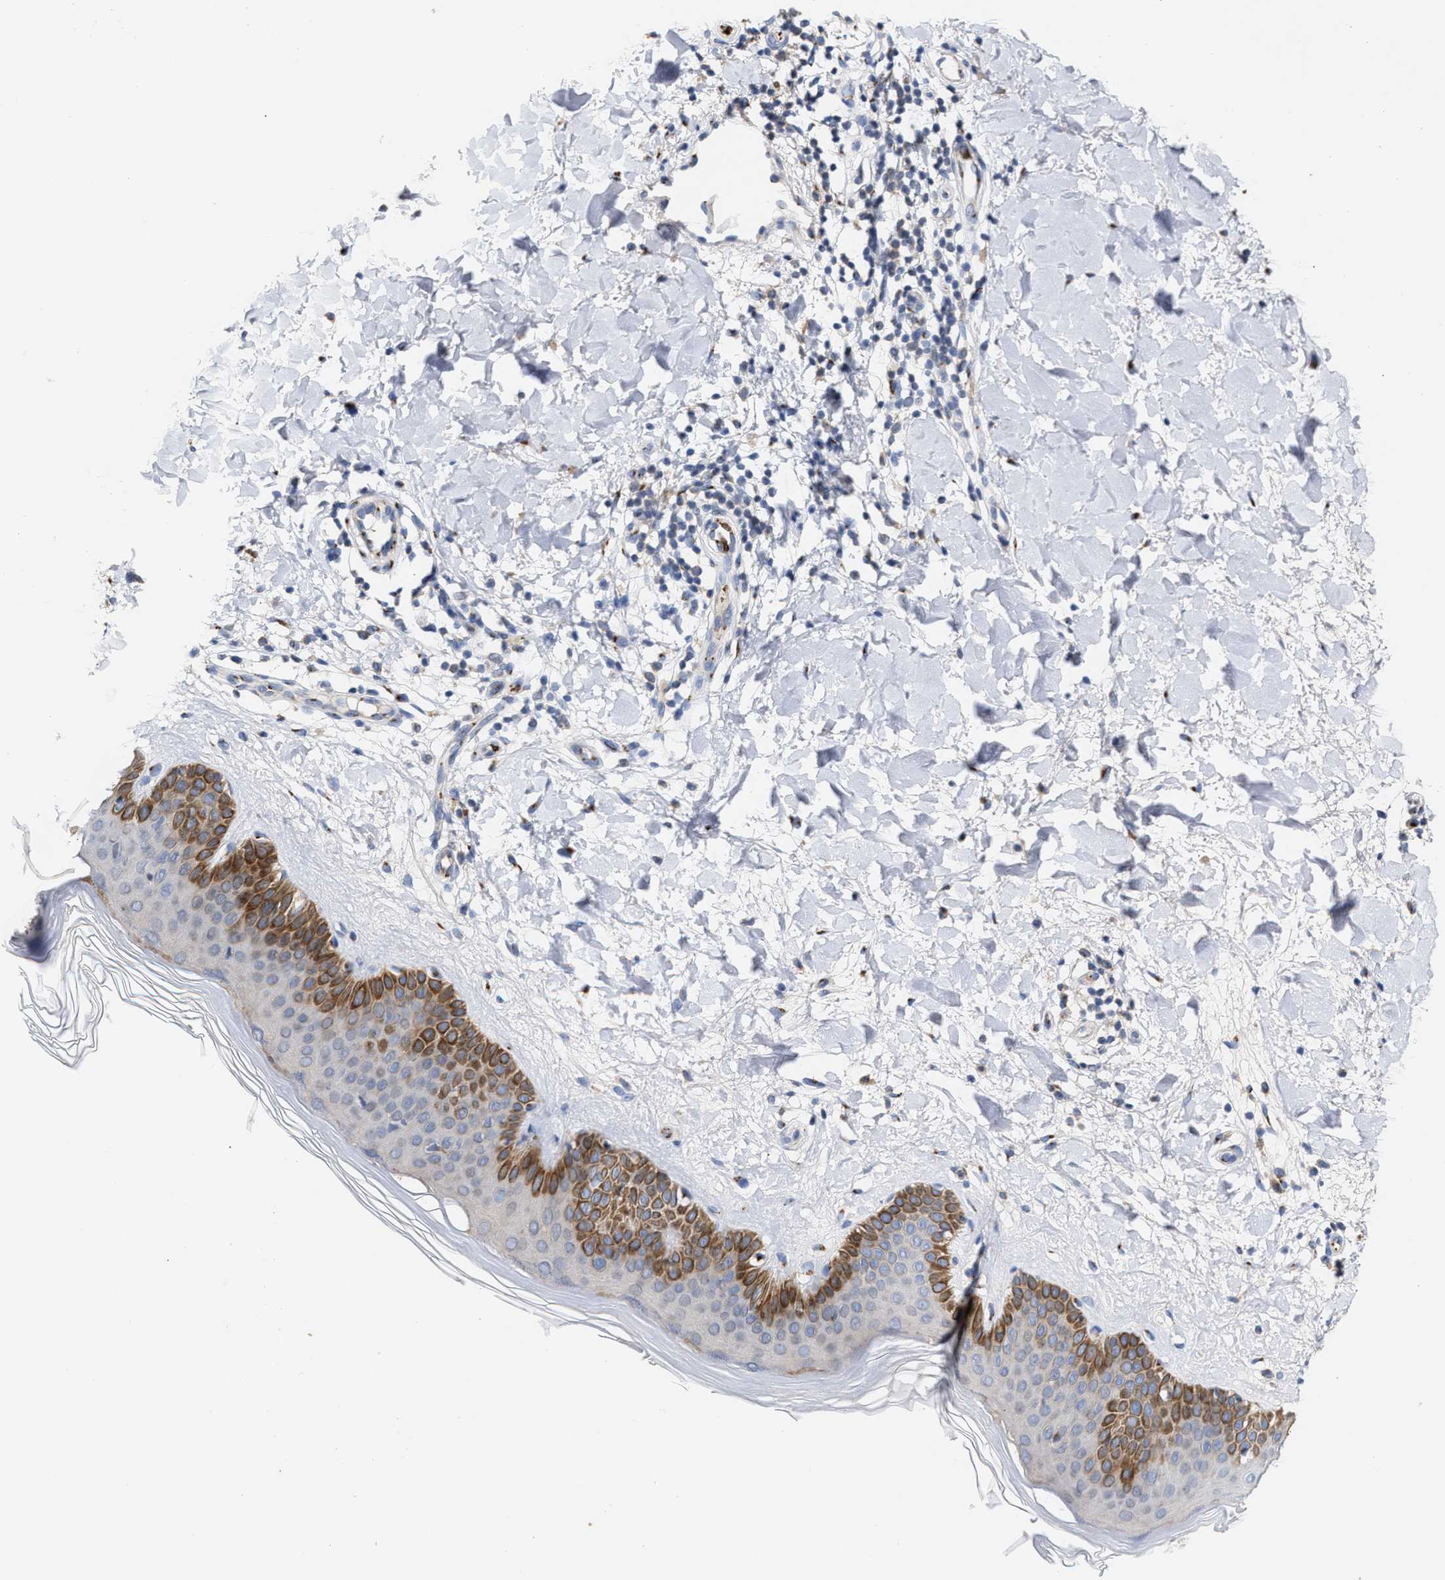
{"staining": {"intensity": "moderate", "quantity": "<25%", "location": "cytoplasmic/membranous"}, "tissue": "skin", "cell_type": "Fibroblasts", "image_type": "normal", "snomed": [{"axis": "morphology", "description": "Normal tissue, NOS"}, {"axis": "morphology", "description": "Malignant melanoma, Metastatic site"}, {"axis": "topography", "description": "Skin"}], "caption": "This image demonstrates benign skin stained with immunohistochemistry to label a protein in brown. The cytoplasmic/membranous of fibroblasts show moderate positivity for the protein. Nuclei are counter-stained blue.", "gene": "CCL2", "patient": {"sex": "male", "age": 41}}